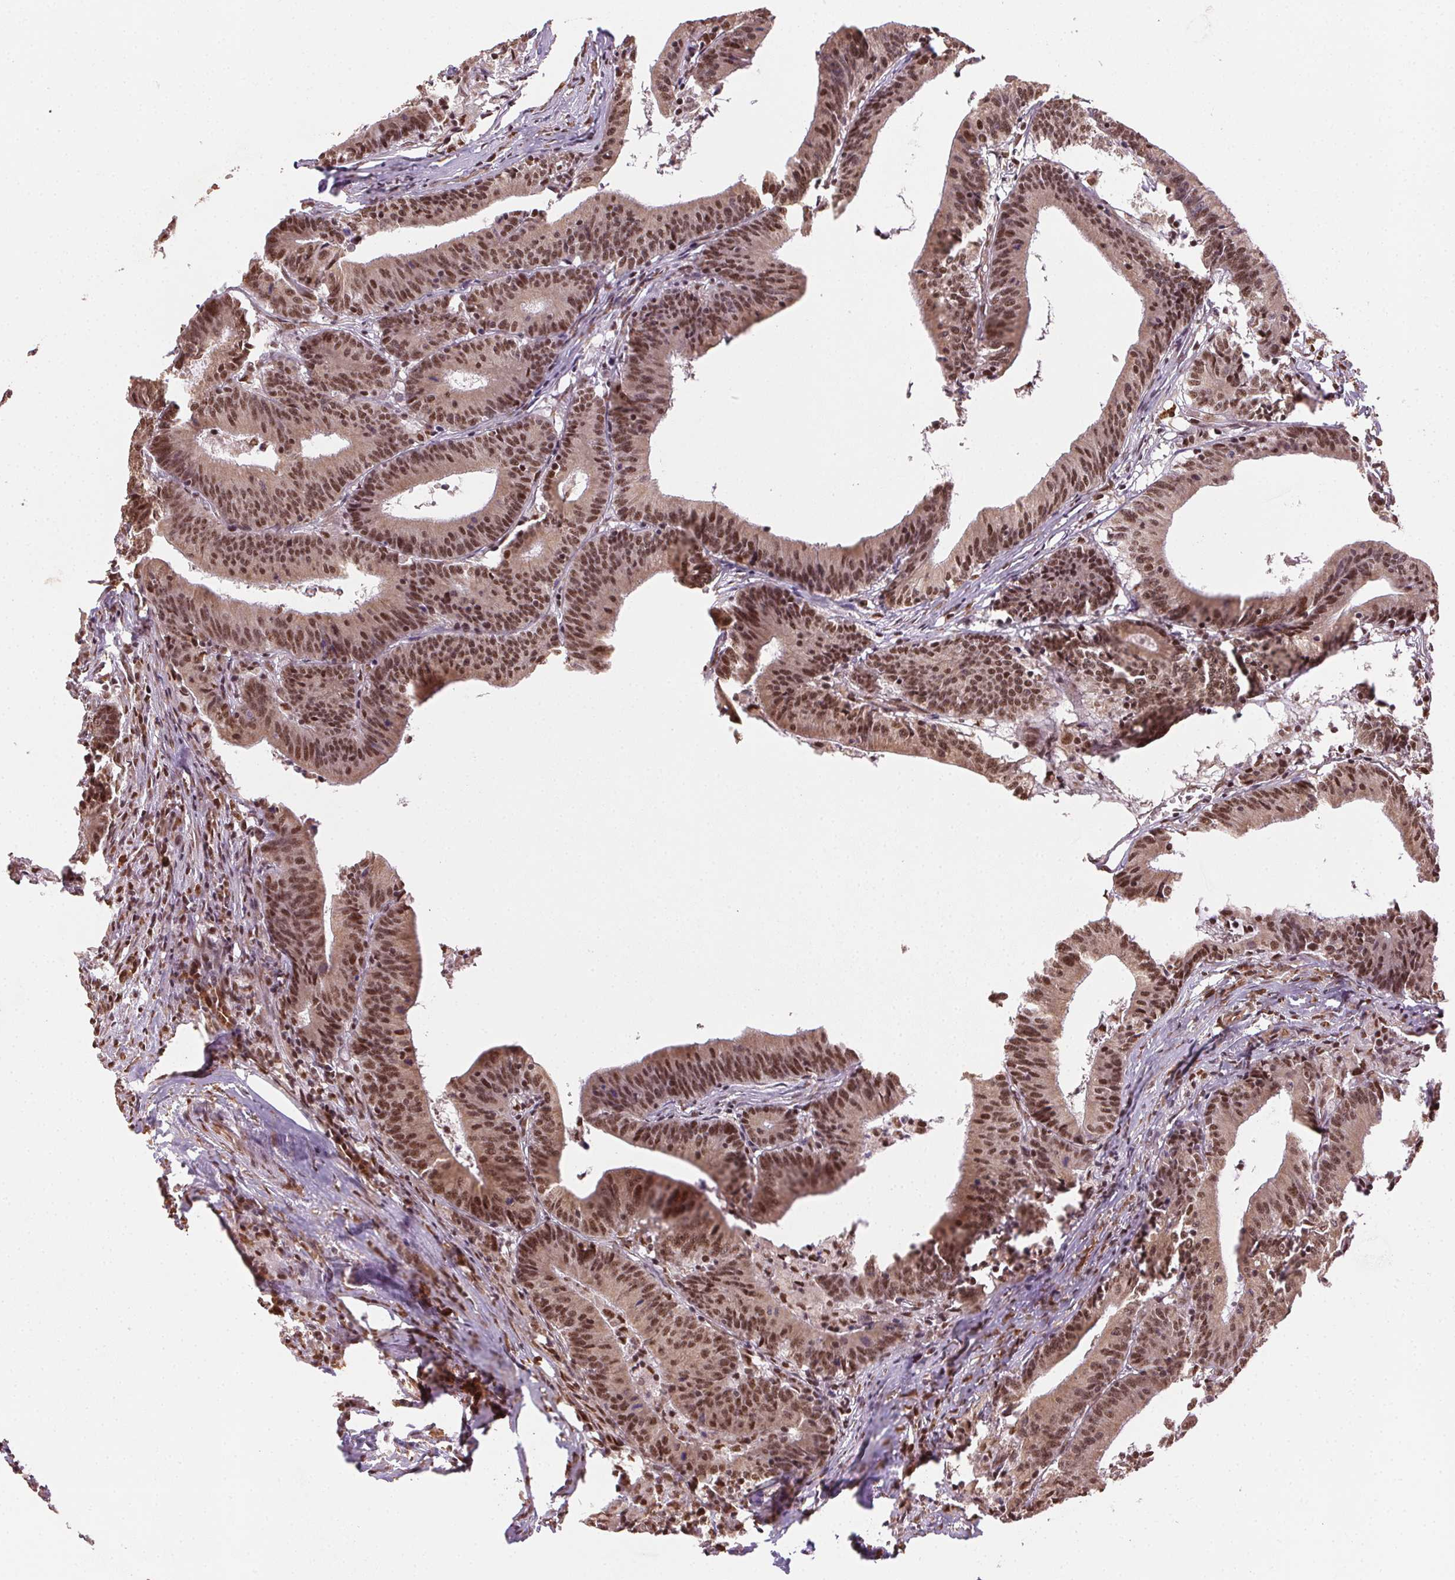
{"staining": {"intensity": "moderate", "quantity": ">75%", "location": "nuclear"}, "tissue": "colorectal cancer", "cell_type": "Tumor cells", "image_type": "cancer", "snomed": [{"axis": "morphology", "description": "Adenocarcinoma, NOS"}, {"axis": "topography", "description": "Colon"}], "caption": "High-power microscopy captured an immunohistochemistry photomicrograph of colorectal cancer, revealing moderate nuclear staining in about >75% of tumor cells.", "gene": "TREML4", "patient": {"sex": "female", "age": 78}}